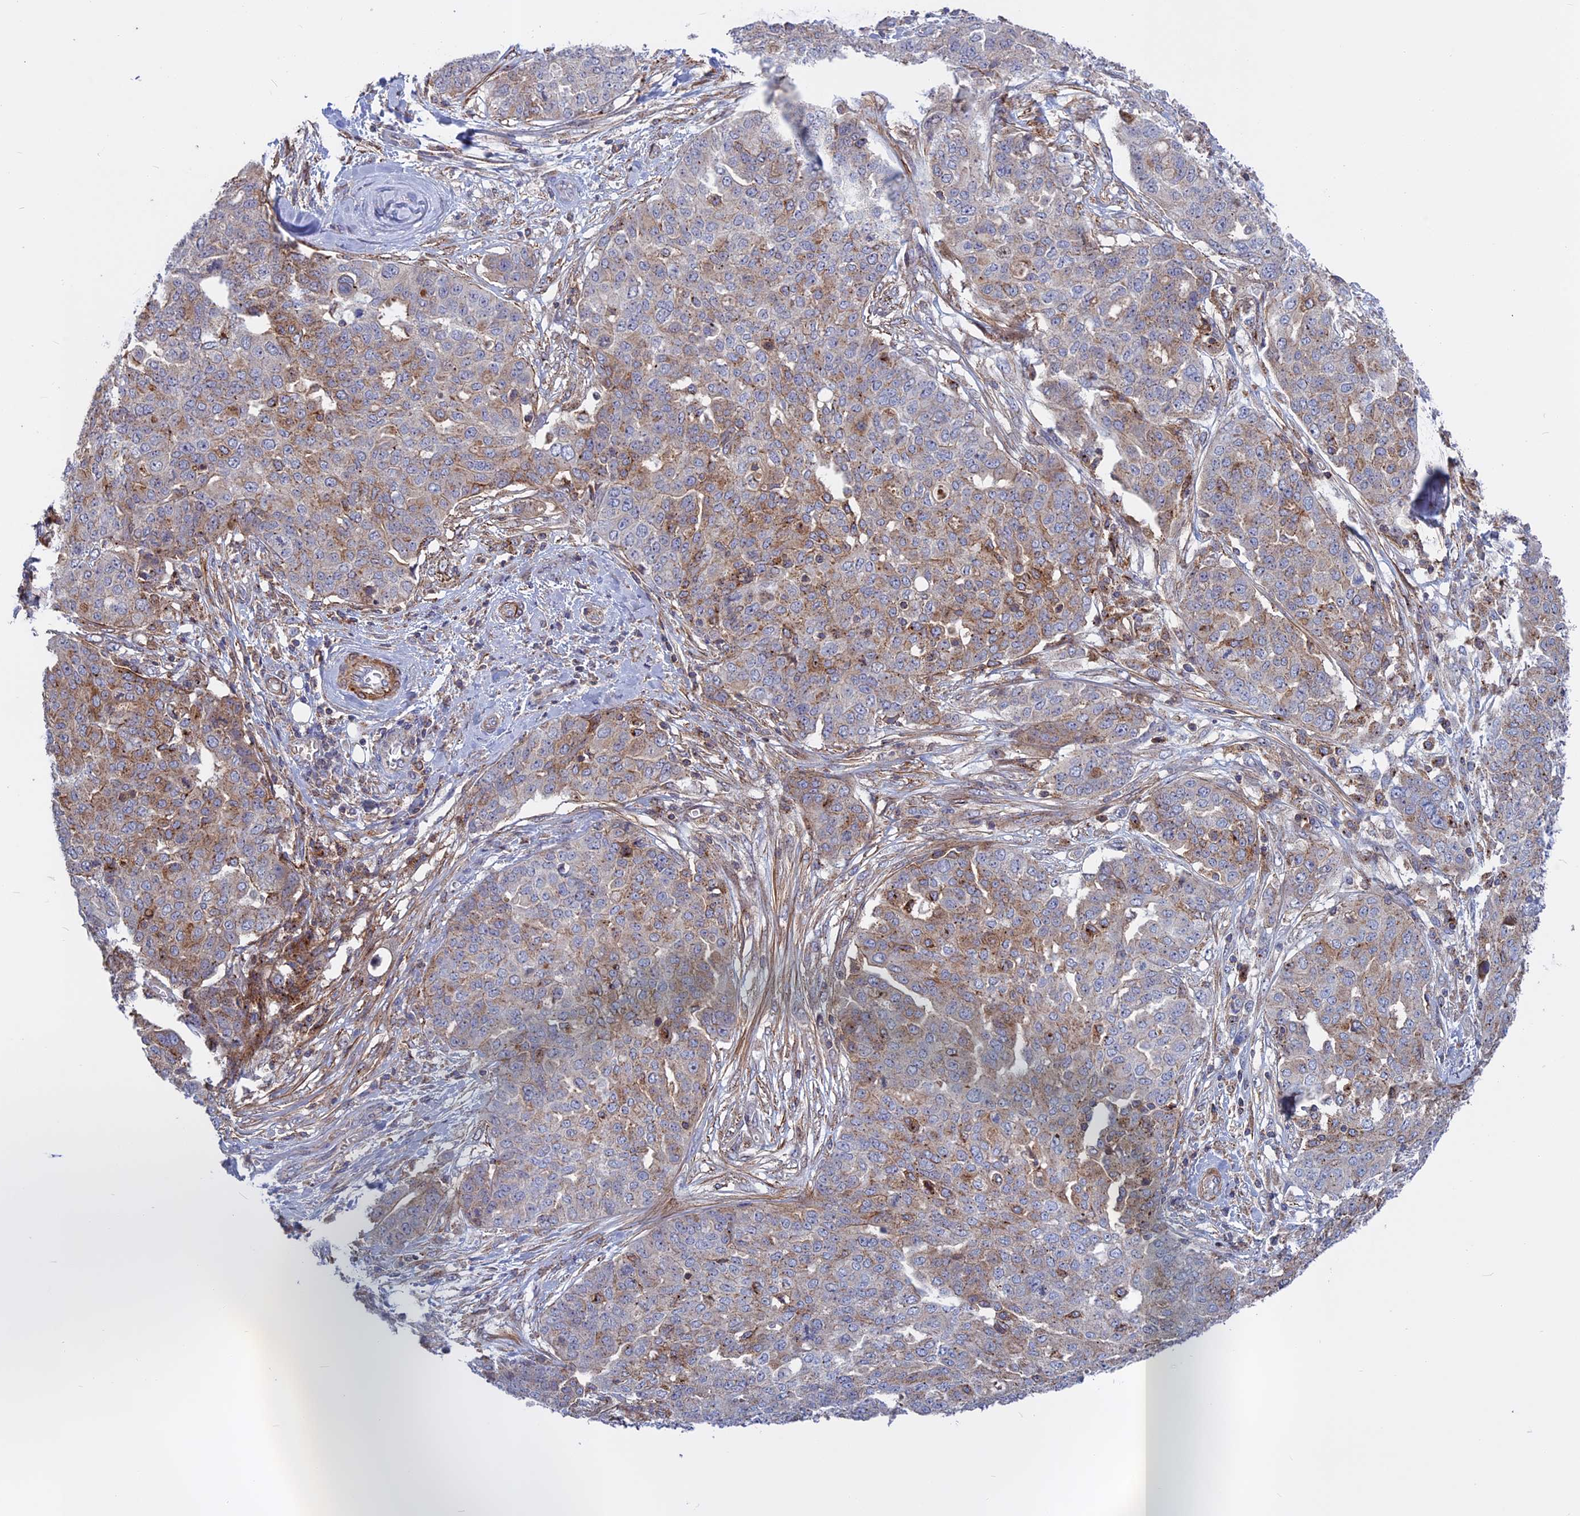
{"staining": {"intensity": "weak", "quantity": "25%-75%", "location": "cytoplasmic/membranous"}, "tissue": "ovarian cancer", "cell_type": "Tumor cells", "image_type": "cancer", "snomed": [{"axis": "morphology", "description": "Cystadenocarcinoma, serous, NOS"}, {"axis": "topography", "description": "Soft tissue"}, {"axis": "topography", "description": "Ovary"}], "caption": "Protein expression analysis of ovarian cancer (serous cystadenocarcinoma) reveals weak cytoplasmic/membranous staining in about 25%-75% of tumor cells.", "gene": "LYPD5", "patient": {"sex": "female", "age": 57}}